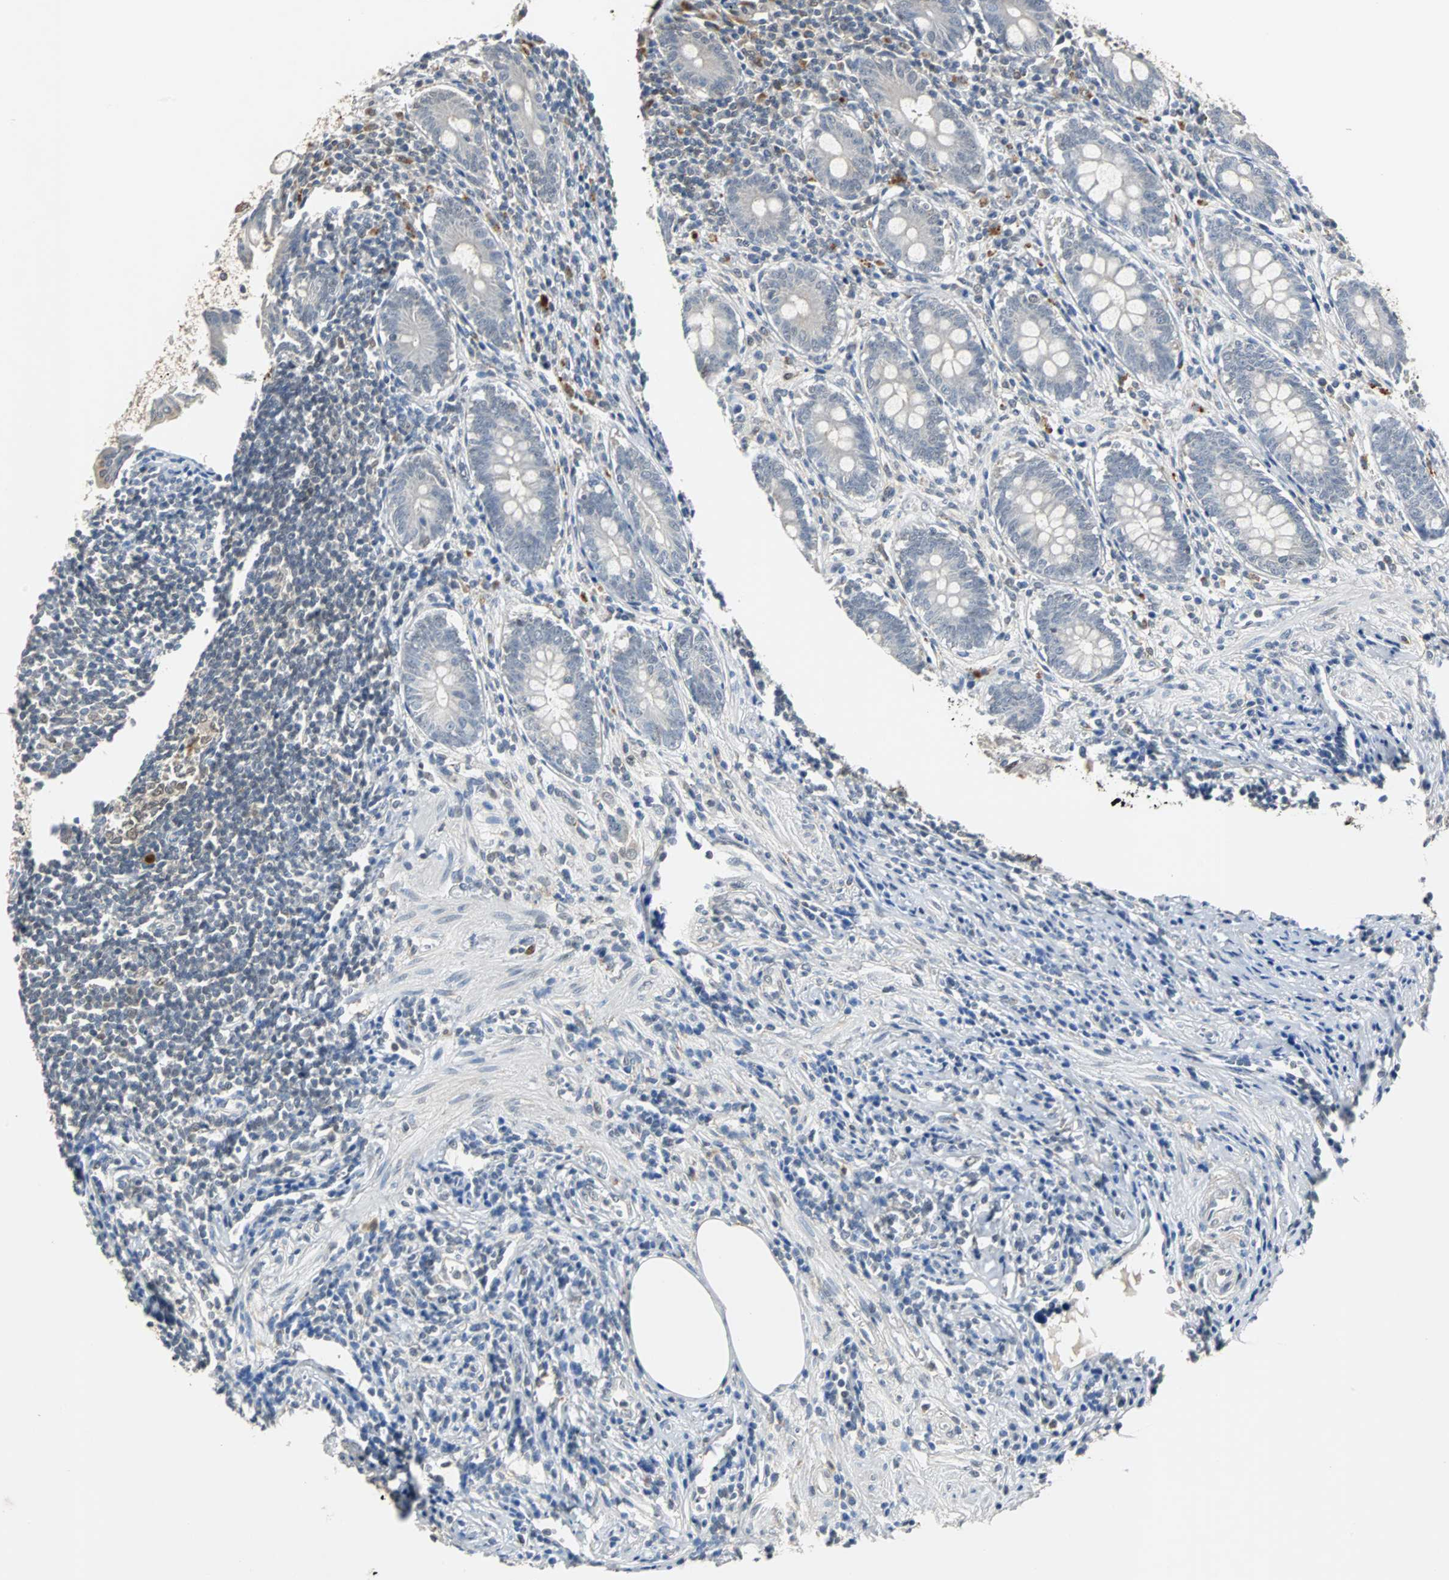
{"staining": {"intensity": "negative", "quantity": "none", "location": "none"}, "tissue": "appendix", "cell_type": "Glandular cells", "image_type": "normal", "snomed": [{"axis": "morphology", "description": "Normal tissue, NOS"}, {"axis": "topography", "description": "Appendix"}], "caption": "IHC of normal human appendix displays no staining in glandular cells.", "gene": "HLX", "patient": {"sex": "female", "age": 50}}